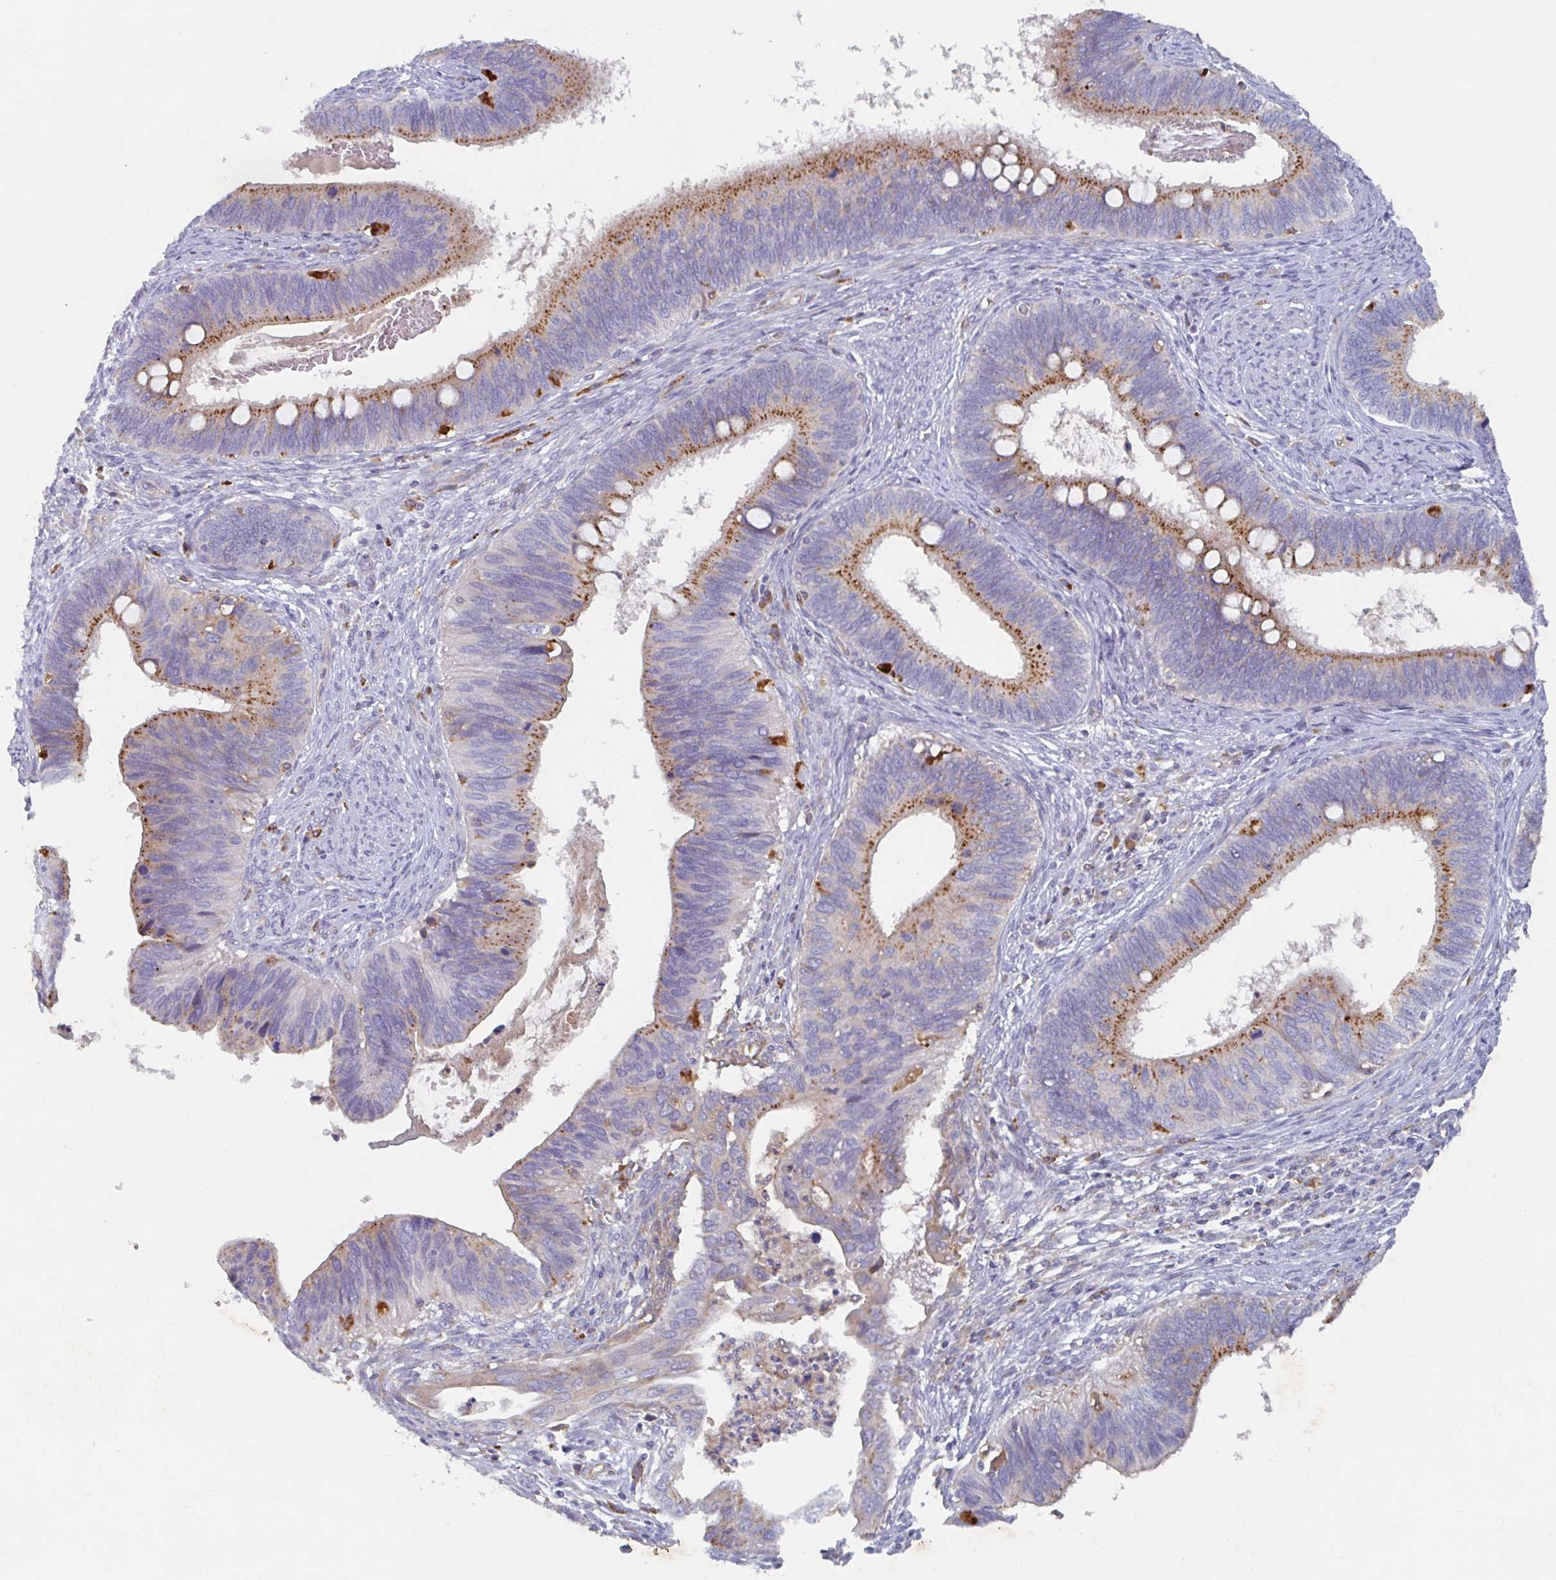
{"staining": {"intensity": "moderate", "quantity": ">75%", "location": "cytoplasmic/membranous"}, "tissue": "cervical cancer", "cell_type": "Tumor cells", "image_type": "cancer", "snomed": [{"axis": "morphology", "description": "Adenocarcinoma, NOS"}, {"axis": "topography", "description": "Cervix"}], "caption": "IHC (DAB) staining of human cervical cancer (adenocarcinoma) demonstrates moderate cytoplasmic/membranous protein positivity in approximately >75% of tumor cells.", "gene": "MANBA", "patient": {"sex": "female", "age": 42}}